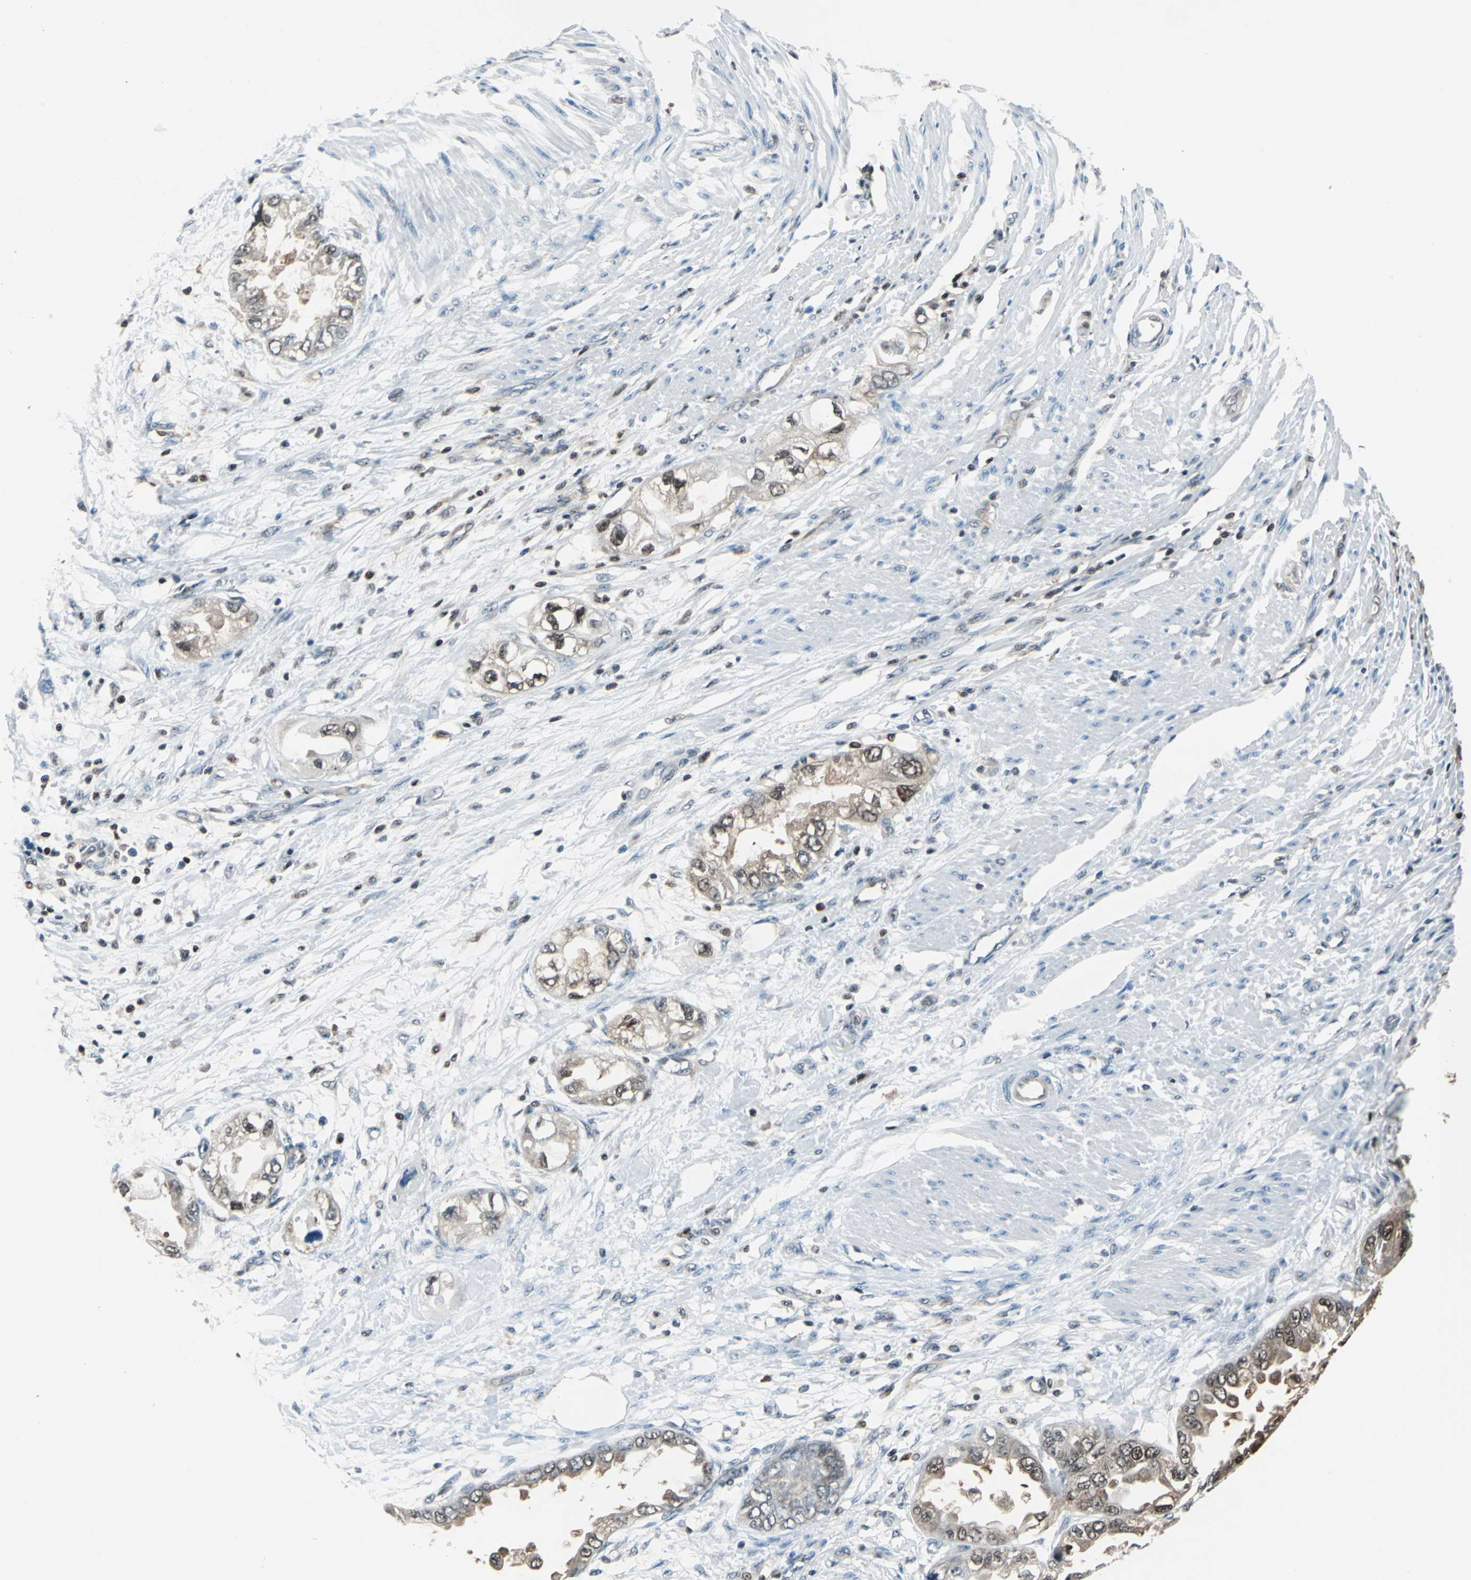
{"staining": {"intensity": "weak", "quantity": "25%-75%", "location": "cytoplasmic/membranous,nuclear"}, "tissue": "endometrial cancer", "cell_type": "Tumor cells", "image_type": "cancer", "snomed": [{"axis": "morphology", "description": "Adenocarcinoma, NOS"}, {"axis": "topography", "description": "Endometrium"}], "caption": "A brown stain labels weak cytoplasmic/membranous and nuclear positivity of a protein in adenocarcinoma (endometrial) tumor cells.", "gene": "PSME1", "patient": {"sex": "female", "age": 67}}